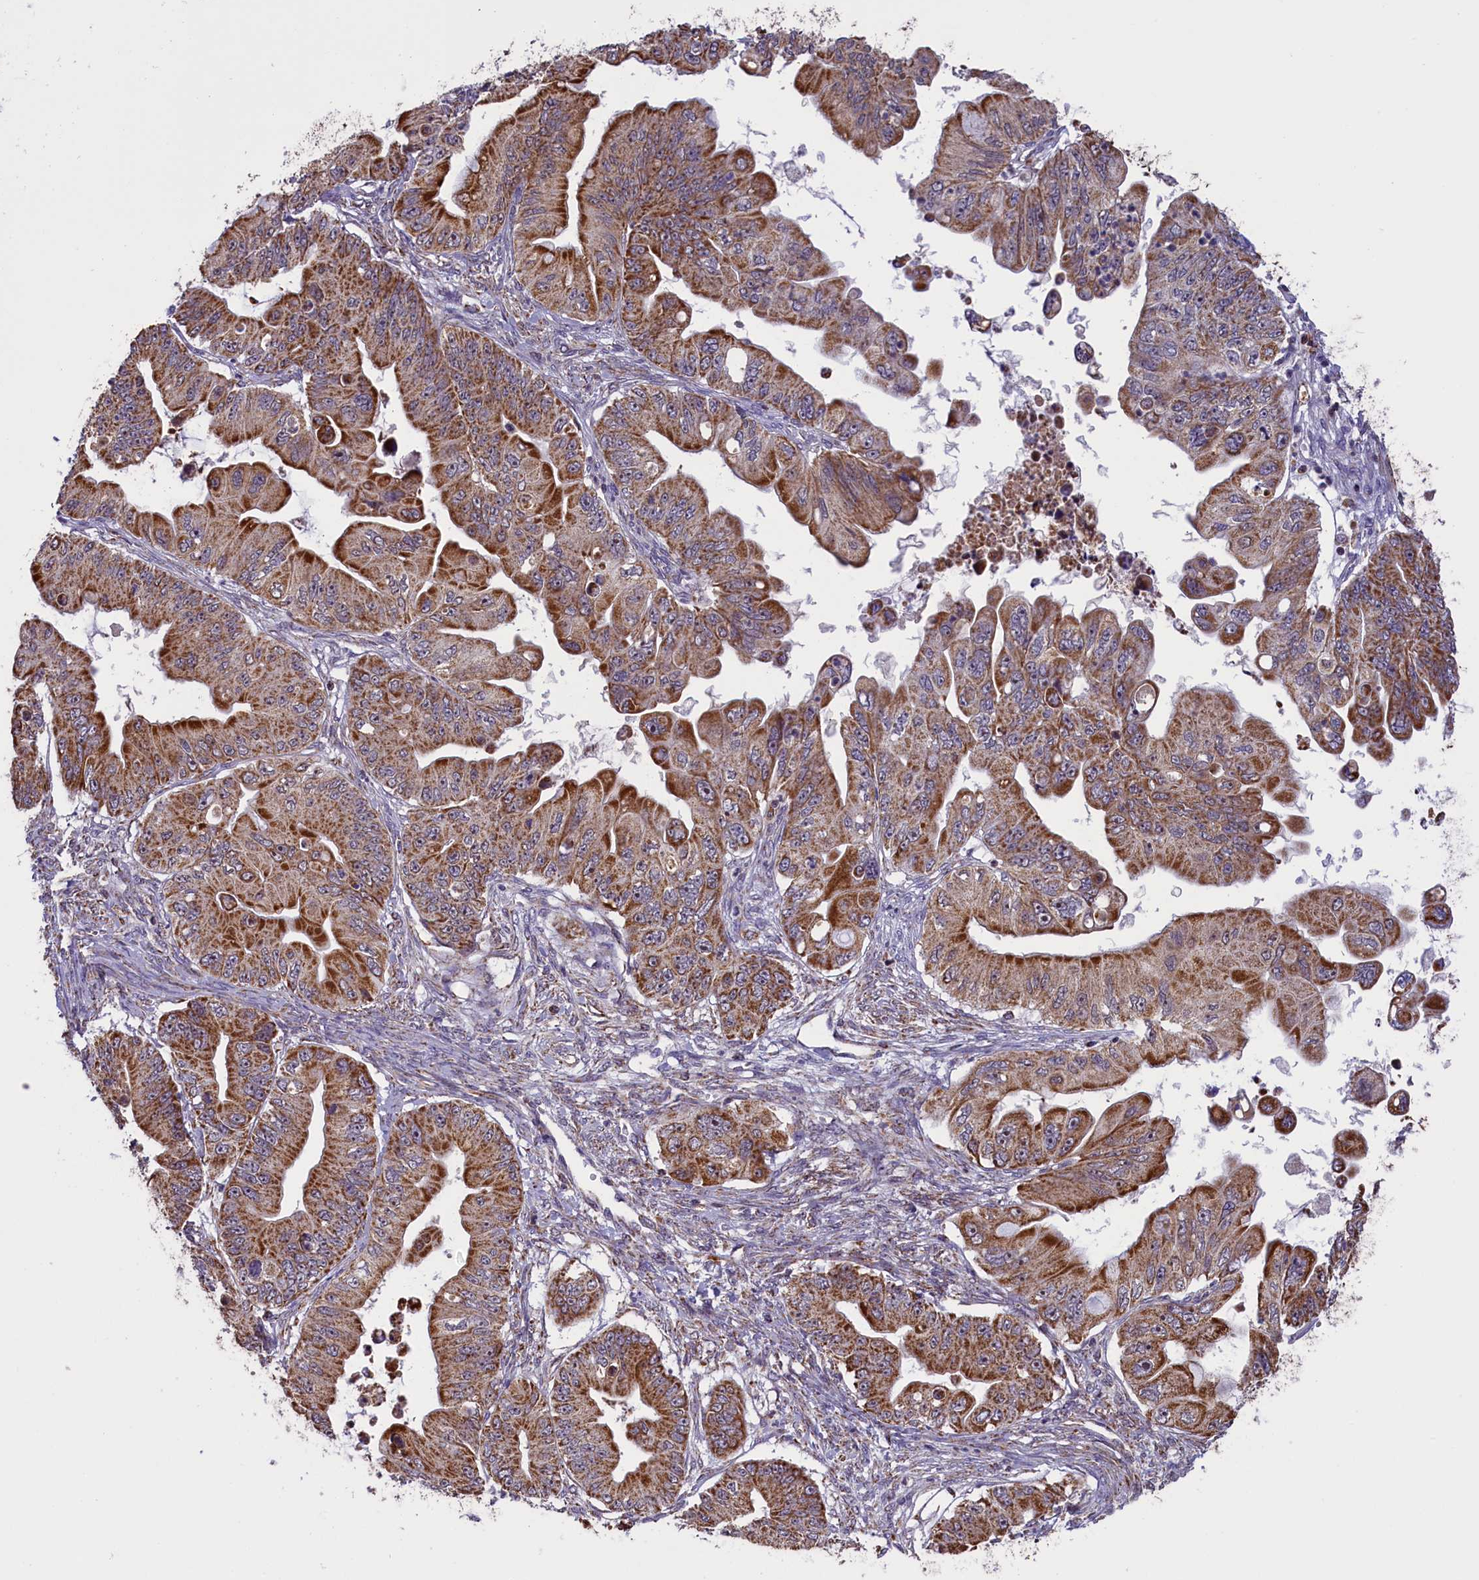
{"staining": {"intensity": "strong", "quantity": ">75%", "location": "cytoplasmic/membranous"}, "tissue": "ovarian cancer", "cell_type": "Tumor cells", "image_type": "cancer", "snomed": [{"axis": "morphology", "description": "Cystadenocarcinoma, mucinous, NOS"}, {"axis": "topography", "description": "Ovary"}], "caption": "An immunohistochemistry image of tumor tissue is shown. Protein staining in brown labels strong cytoplasmic/membranous positivity in ovarian cancer within tumor cells.", "gene": "GLRX5", "patient": {"sex": "female", "age": 71}}